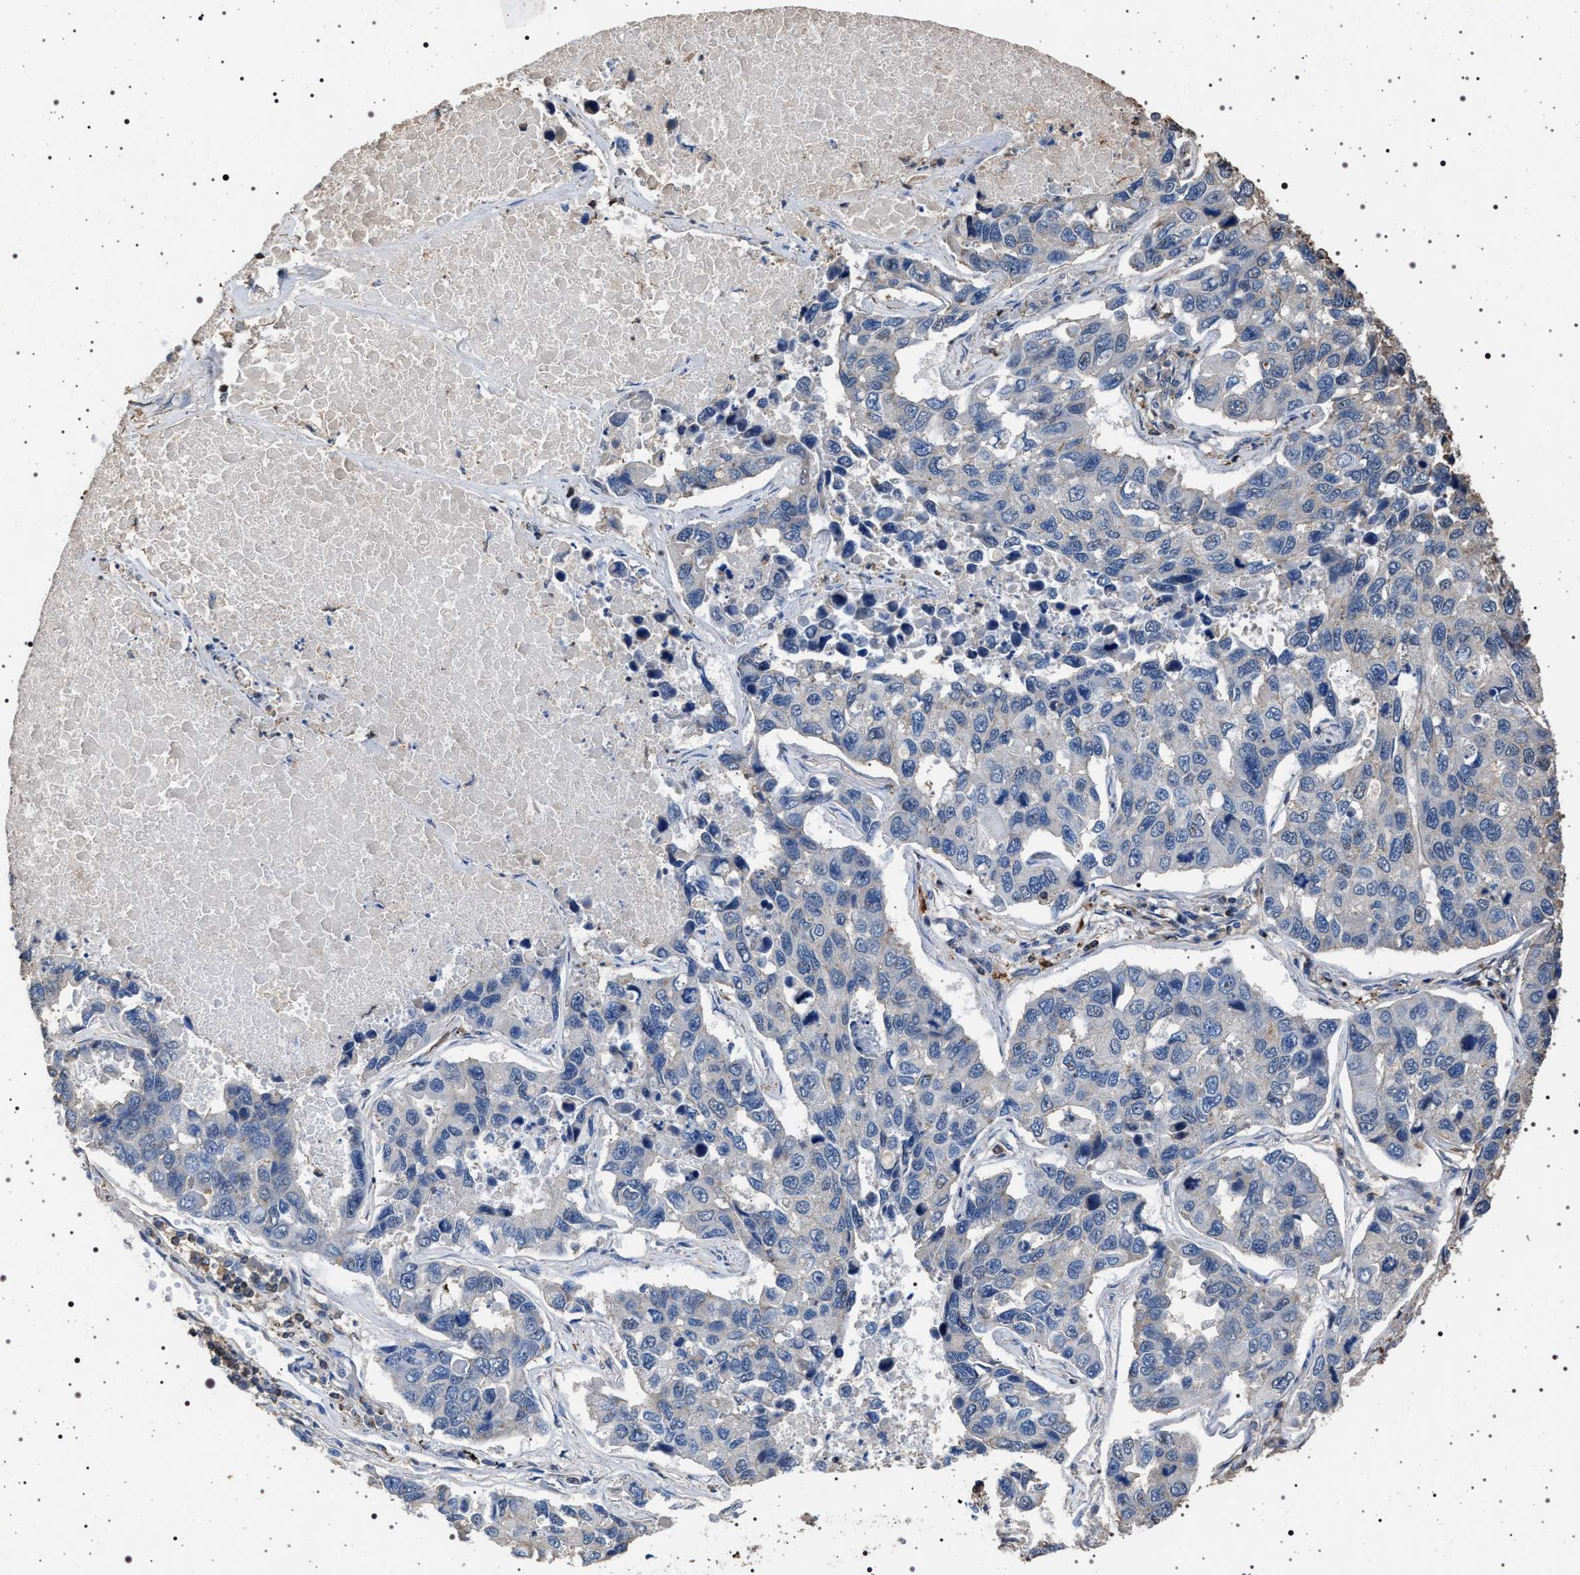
{"staining": {"intensity": "negative", "quantity": "none", "location": "none"}, "tissue": "lung cancer", "cell_type": "Tumor cells", "image_type": "cancer", "snomed": [{"axis": "morphology", "description": "Adenocarcinoma, NOS"}, {"axis": "topography", "description": "Lung"}], "caption": "A histopathology image of lung adenocarcinoma stained for a protein exhibits no brown staining in tumor cells.", "gene": "SMAP2", "patient": {"sex": "male", "age": 64}}